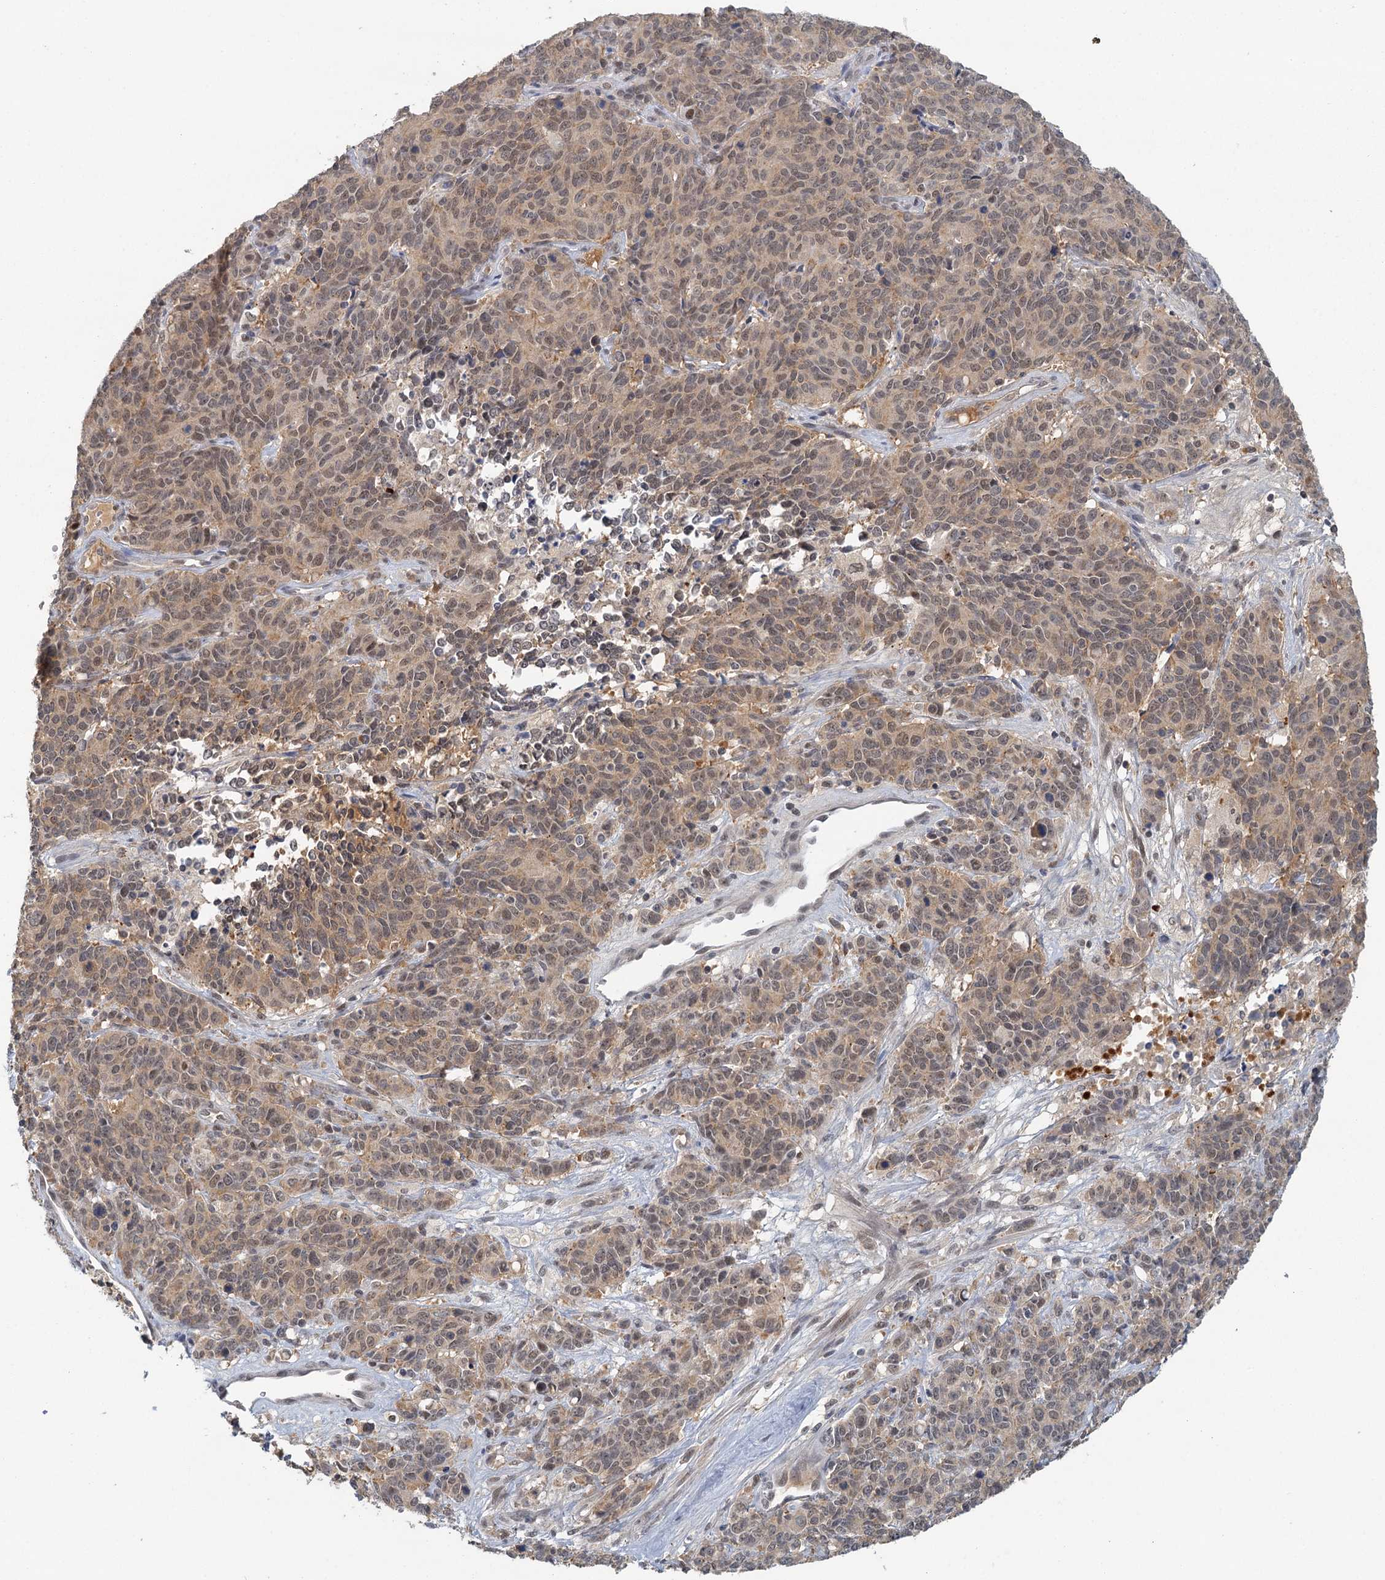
{"staining": {"intensity": "weak", "quantity": "25%-75%", "location": "cytoplasmic/membranous,nuclear"}, "tissue": "cervical cancer", "cell_type": "Tumor cells", "image_type": "cancer", "snomed": [{"axis": "morphology", "description": "Squamous cell carcinoma, NOS"}, {"axis": "topography", "description": "Cervix"}], "caption": "Cervical cancer stained with a protein marker displays weak staining in tumor cells.", "gene": "GPATCH11", "patient": {"sex": "female", "age": 60}}